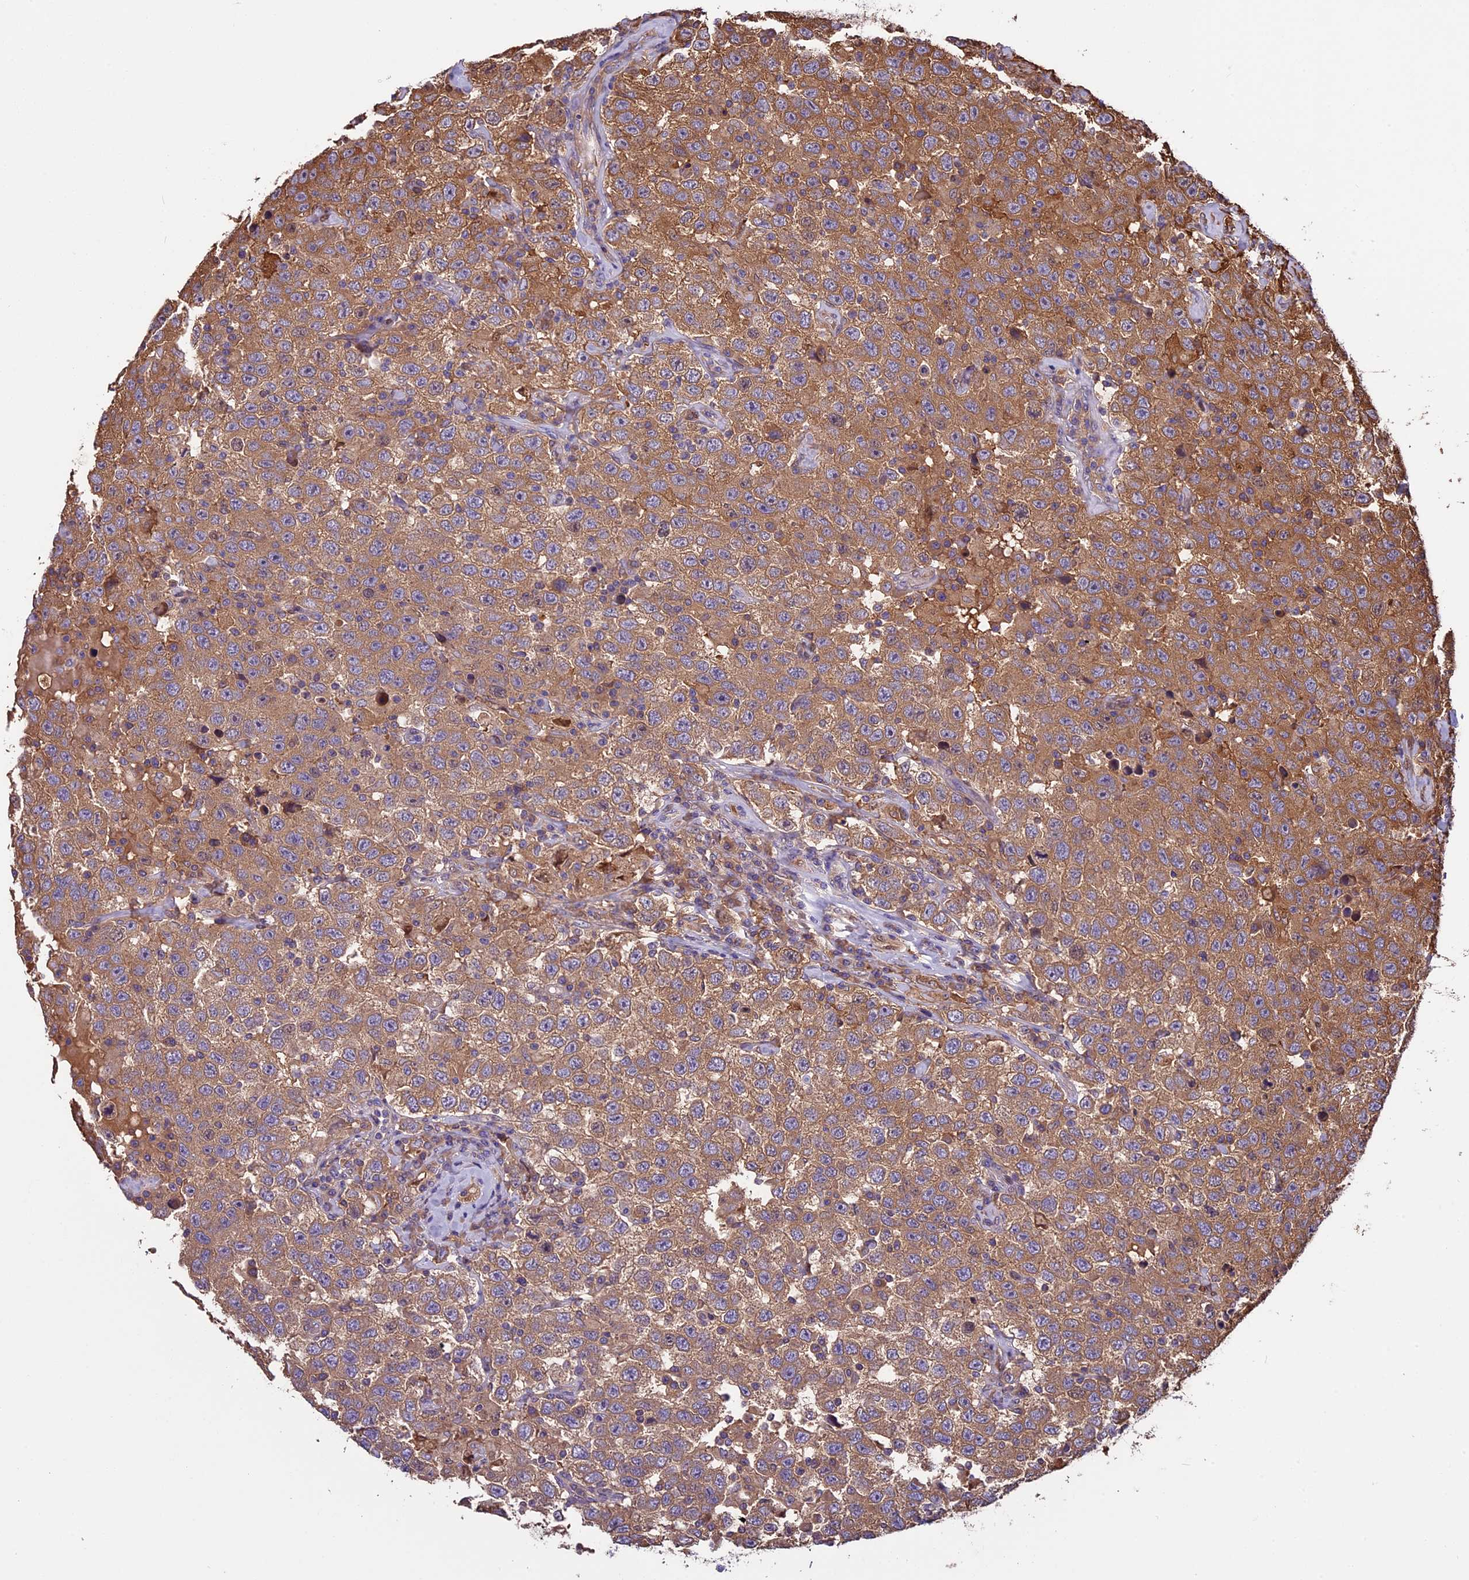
{"staining": {"intensity": "moderate", "quantity": ">75%", "location": "cytoplasmic/membranous"}, "tissue": "testis cancer", "cell_type": "Tumor cells", "image_type": "cancer", "snomed": [{"axis": "morphology", "description": "Seminoma, NOS"}, {"axis": "topography", "description": "Testis"}], "caption": "Immunohistochemistry (IHC) staining of testis cancer, which reveals medium levels of moderate cytoplasmic/membranous positivity in about >75% of tumor cells indicating moderate cytoplasmic/membranous protein staining. The staining was performed using DAB (brown) for protein detection and nuclei were counterstained in hematoxylin (blue).", "gene": "VWA3A", "patient": {"sex": "male", "age": 41}}